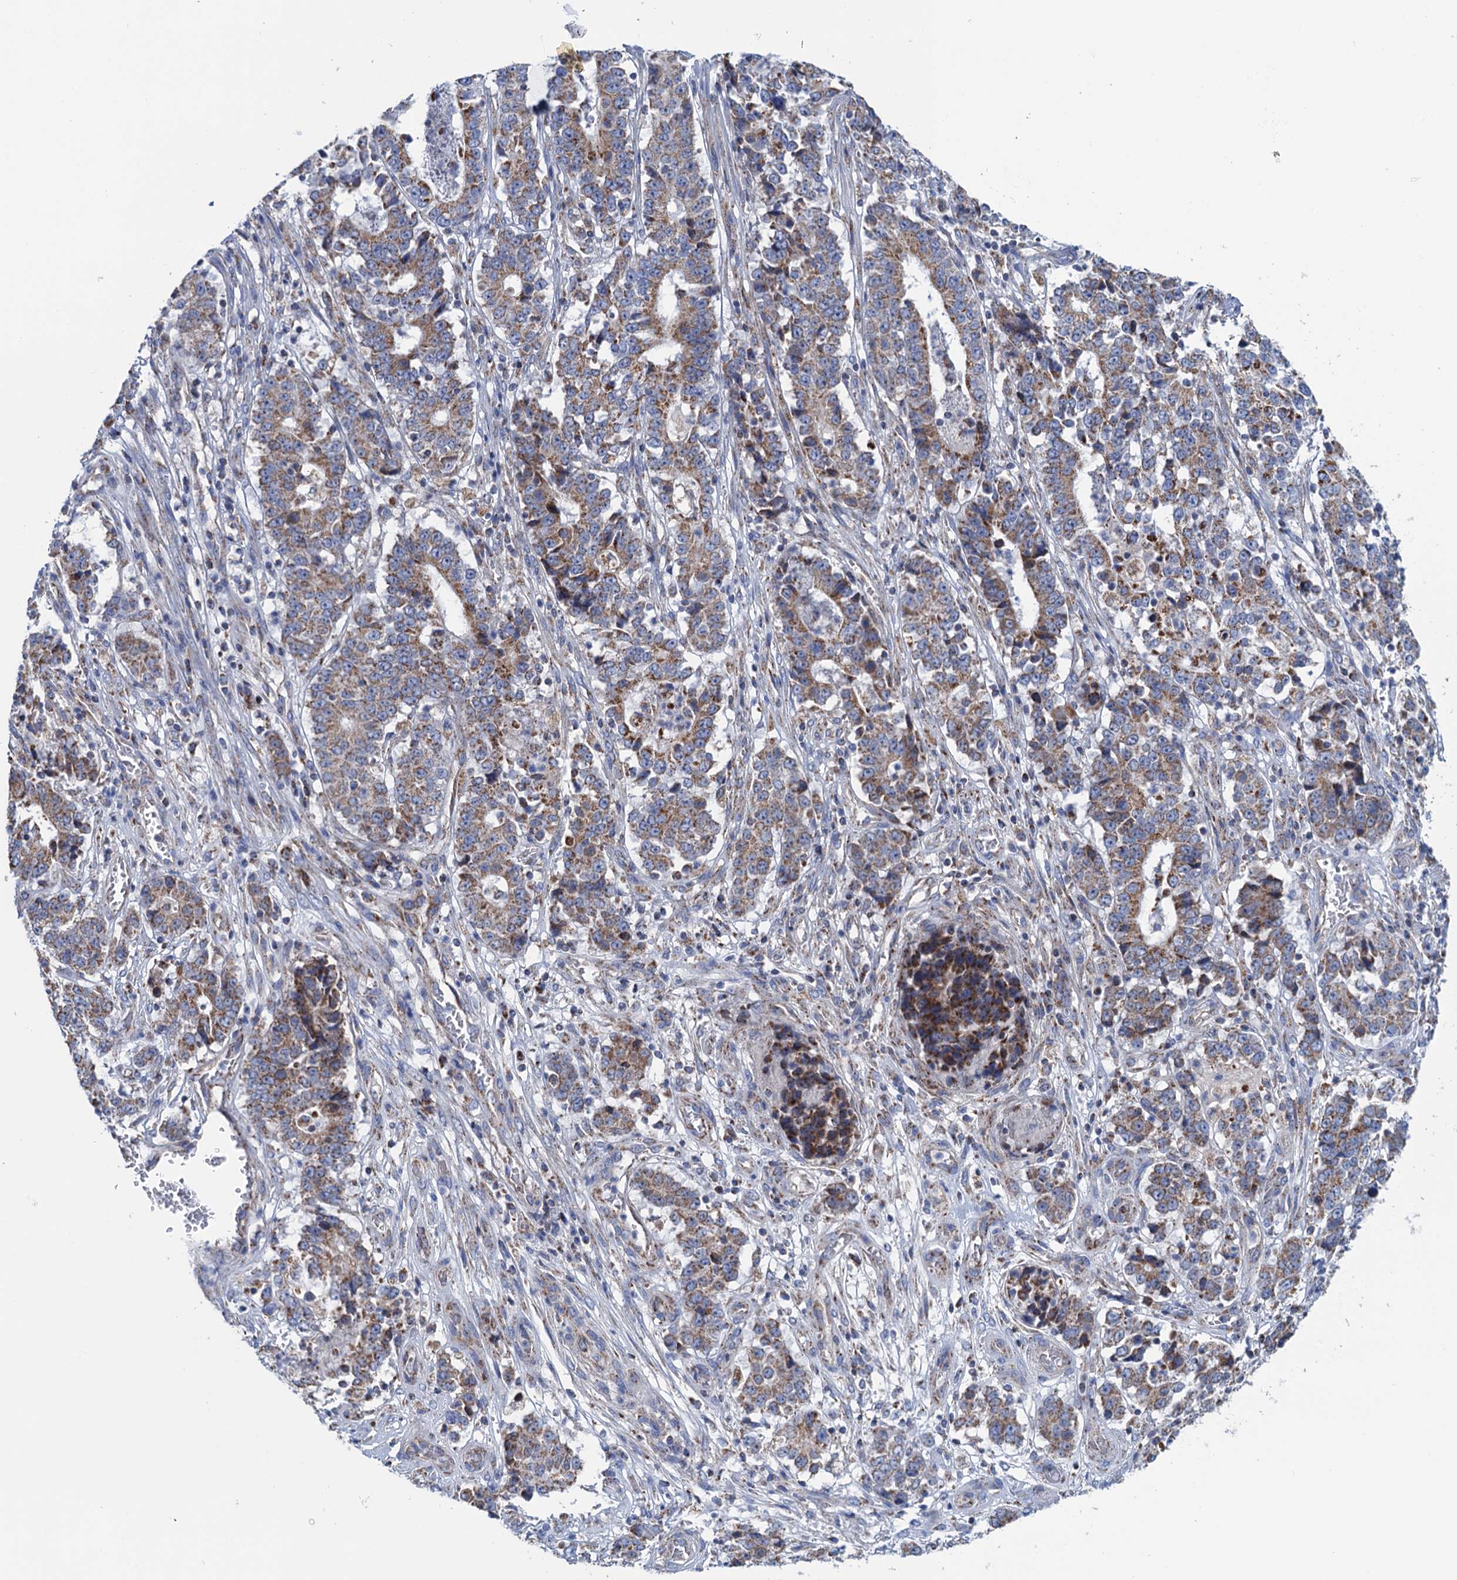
{"staining": {"intensity": "moderate", "quantity": ">75%", "location": "cytoplasmic/membranous"}, "tissue": "stomach cancer", "cell_type": "Tumor cells", "image_type": "cancer", "snomed": [{"axis": "morphology", "description": "Adenocarcinoma, NOS"}, {"axis": "topography", "description": "Stomach"}], "caption": "Adenocarcinoma (stomach) was stained to show a protein in brown. There is medium levels of moderate cytoplasmic/membranous expression in approximately >75% of tumor cells.", "gene": "GTPBP3", "patient": {"sex": "male", "age": 59}}